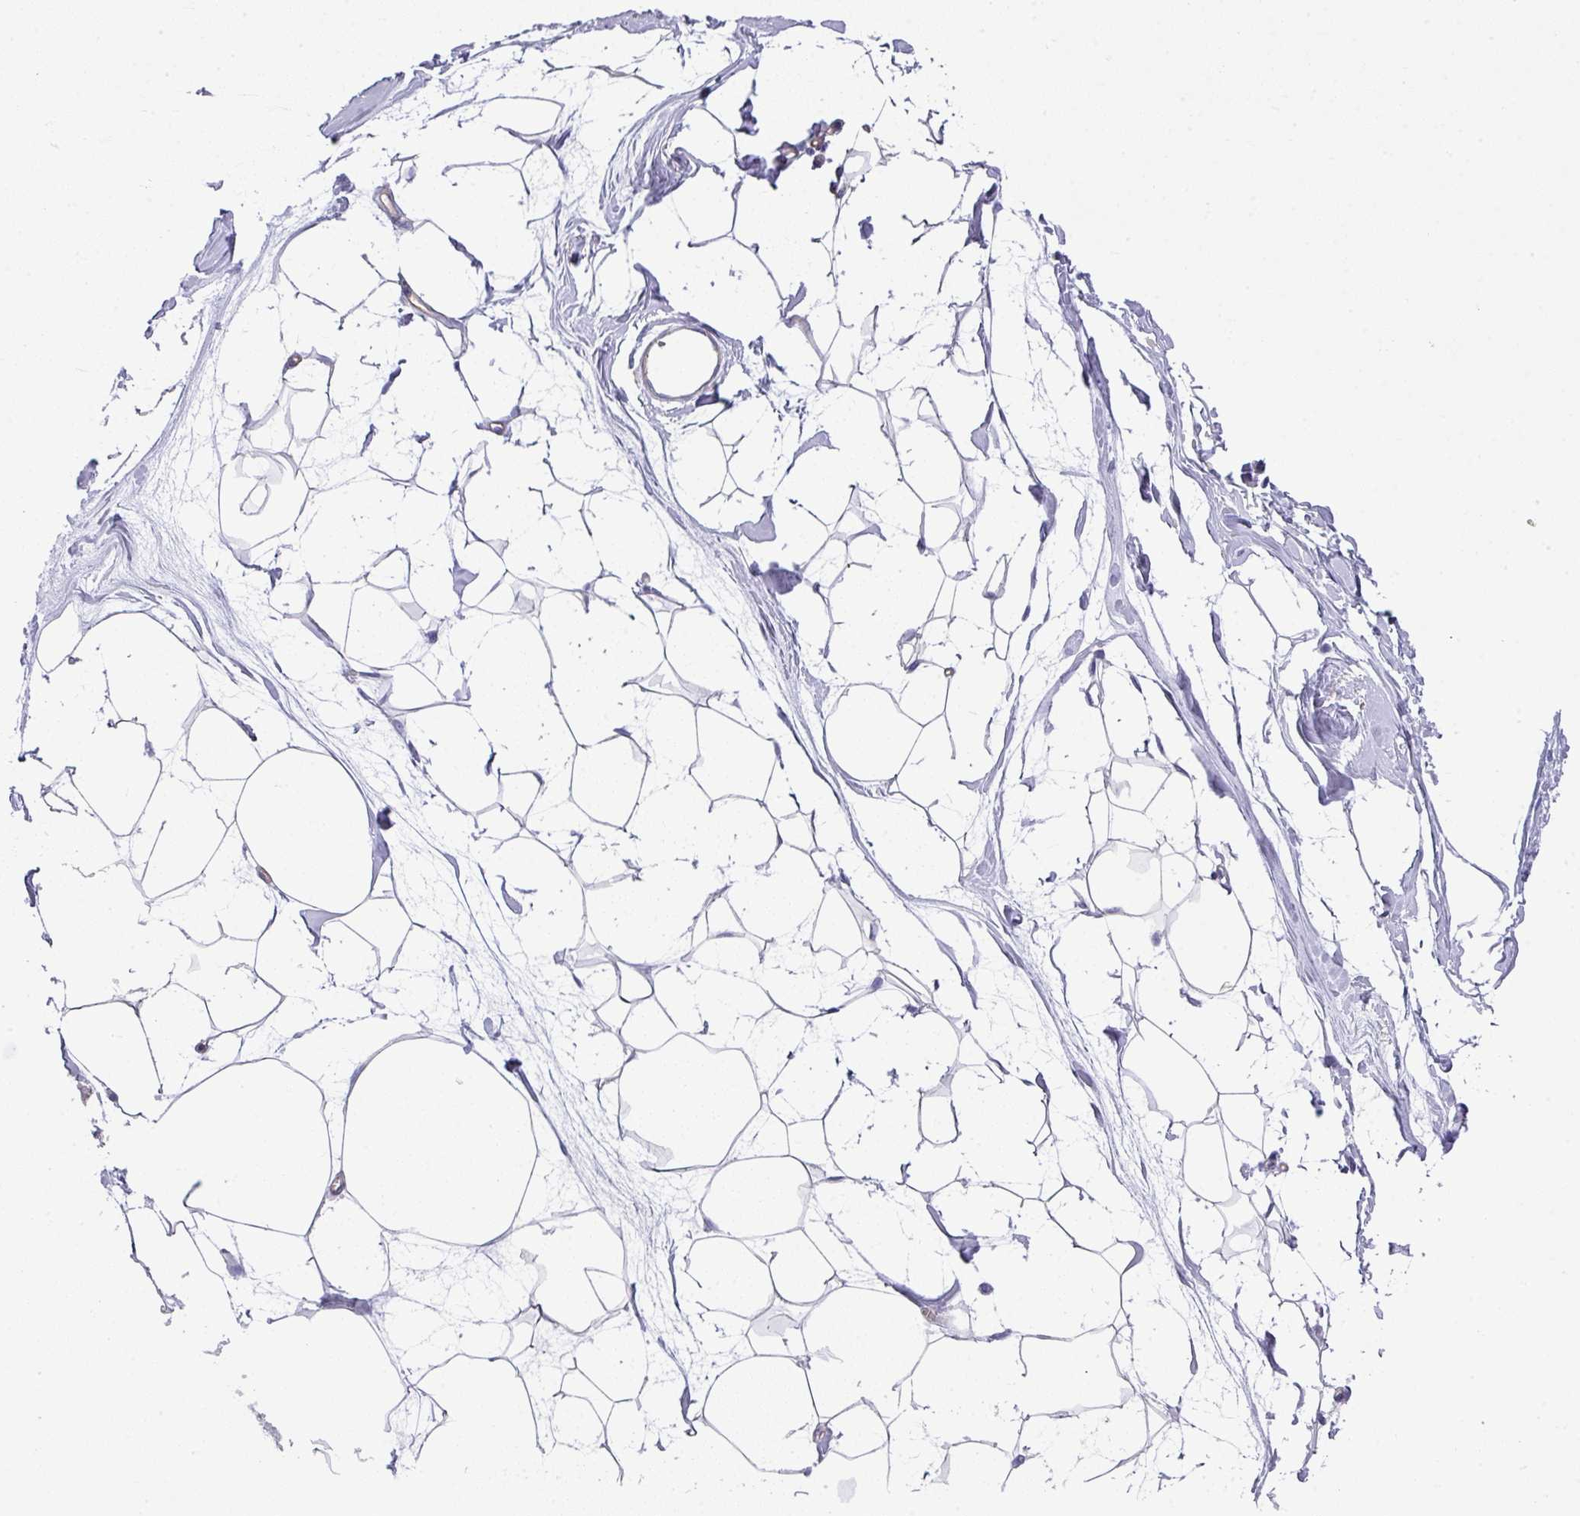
{"staining": {"intensity": "negative", "quantity": "none", "location": "none"}, "tissue": "breast", "cell_type": "Adipocytes", "image_type": "normal", "snomed": [{"axis": "morphology", "description": "Normal tissue, NOS"}, {"axis": "topography", "description": "Breast"}], "caption": "Adipocytes are negative for protein expression in benign human breast. (Stains: DAB immunohistochemistry (IHC) with hematoxylin counter stain, Microscopy: brightfield microscopy at high magnification).", "gene": "PALS2", "patient": {"sex": "female", "age": 45}}